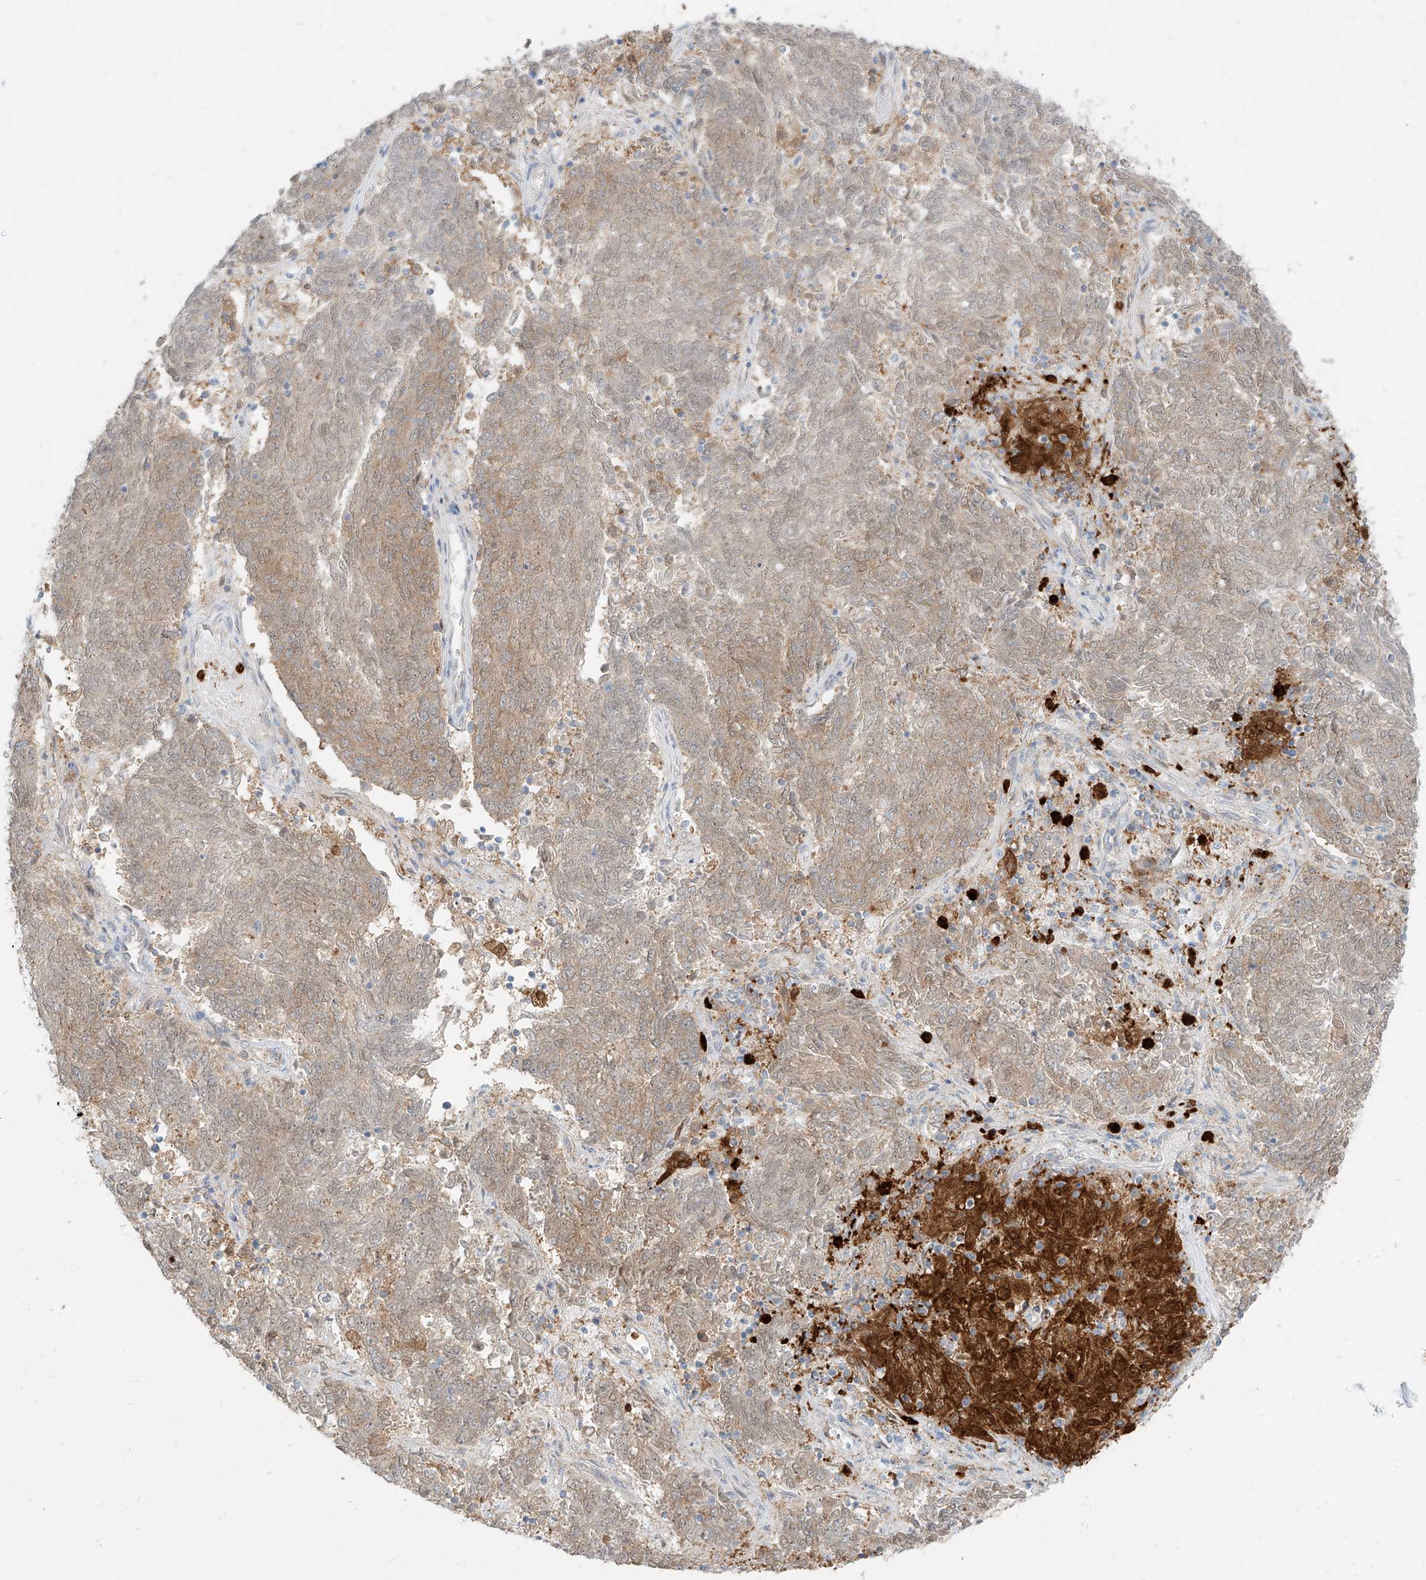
{"staining": {"intensity": "weak", "quantity": ">75%", "location": "cytoplasmic/membranous"}, "tissue": "endometrial cancer", "cell_type": "Tumor cells", "image_type": "cancer", "snomed": [{"axis": "morphology", "description": "Adenocarcinoma, NOS"}, {"axis": "topography", "description": "Endometrium"}], "caption": "Tumor cells display weak cytoplasmic/membranous positivity in about >75% of cells in endometrial cancer.", "gene": "PGD", "patient": {"sex": "female", "age": 80}}